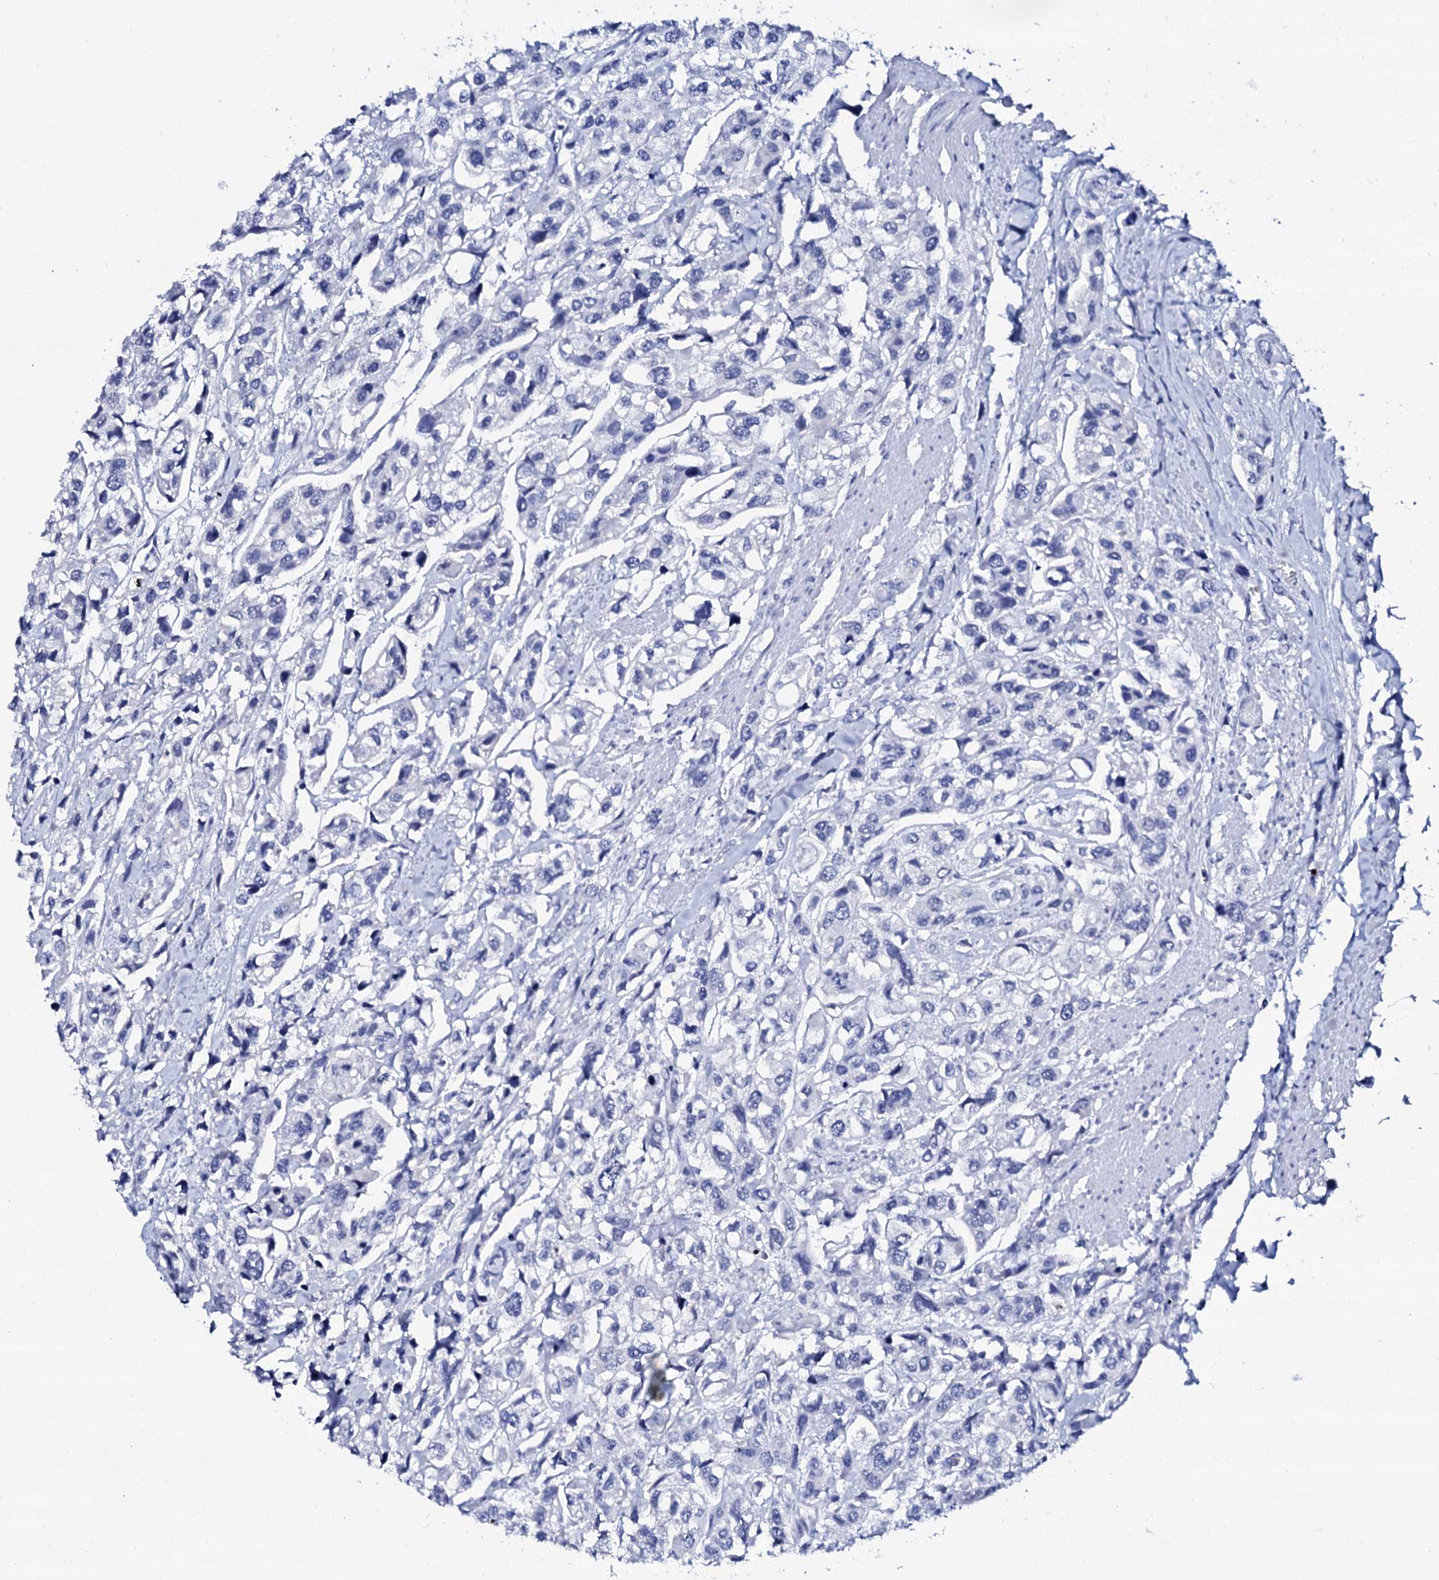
{"staining": {"intensity": "negative", "quantity": "none", "location": "none"}, "tissue": "urothelial cancer", "cell_type": "Tumor cells", "image_type": "cancer", "snomed": [{"axis": "morphology", "description": "Urothelial carcinoma, High grade"}, {"axis": "topography", "description": "Urinary bladder"}], "caption": "Human urothelial cancer stained for a protein using immunohistochemistry displays no staining in tumor cells.", "gene": "FBXL16", "patient": {"sex": "male", "age": 67}}